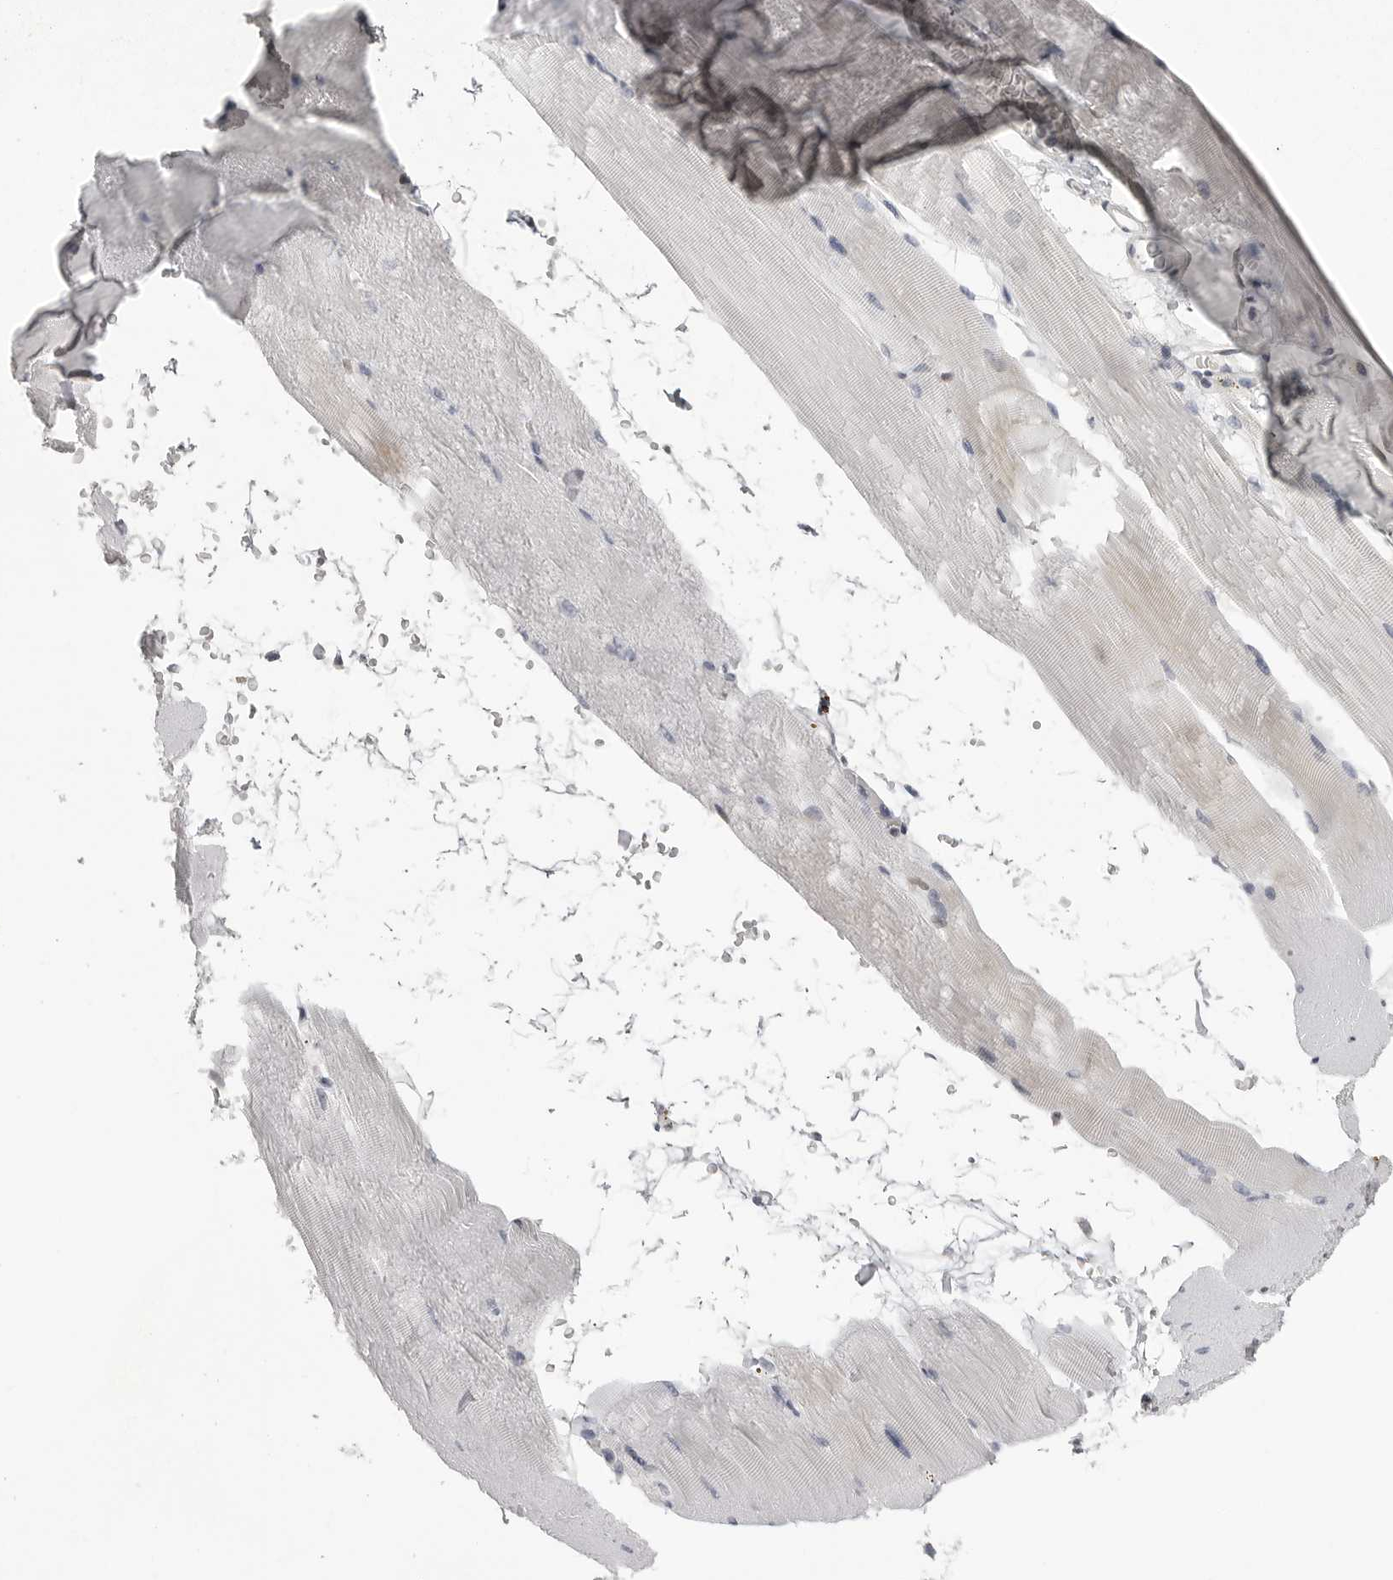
{"staining": {"intensity": "weak", "quantity": "<25%", "location": "cytoplasmic/membranous"}, "tissue": "skeletal muscle", "cell_type": "Myocytes", "image_type": "normal", "snomed": [{"axis": "morphology", "description": "Normal tissue, NOS"}, {"axis": "topography", "description": "Skeletal muscle"}, {"axis": "topography", "description": "Parathyroid gland"}], "caption": "Immunohistochemistry (IHC) micrograph of unremarkable skeletal muscle: human skeletal muscle stained with DAB (3,3'-diaminobenzidine) reveals no significant protein expression in myocytes.", "gene": "GPN2", "patient": {"sex": "female", "age": 37}}